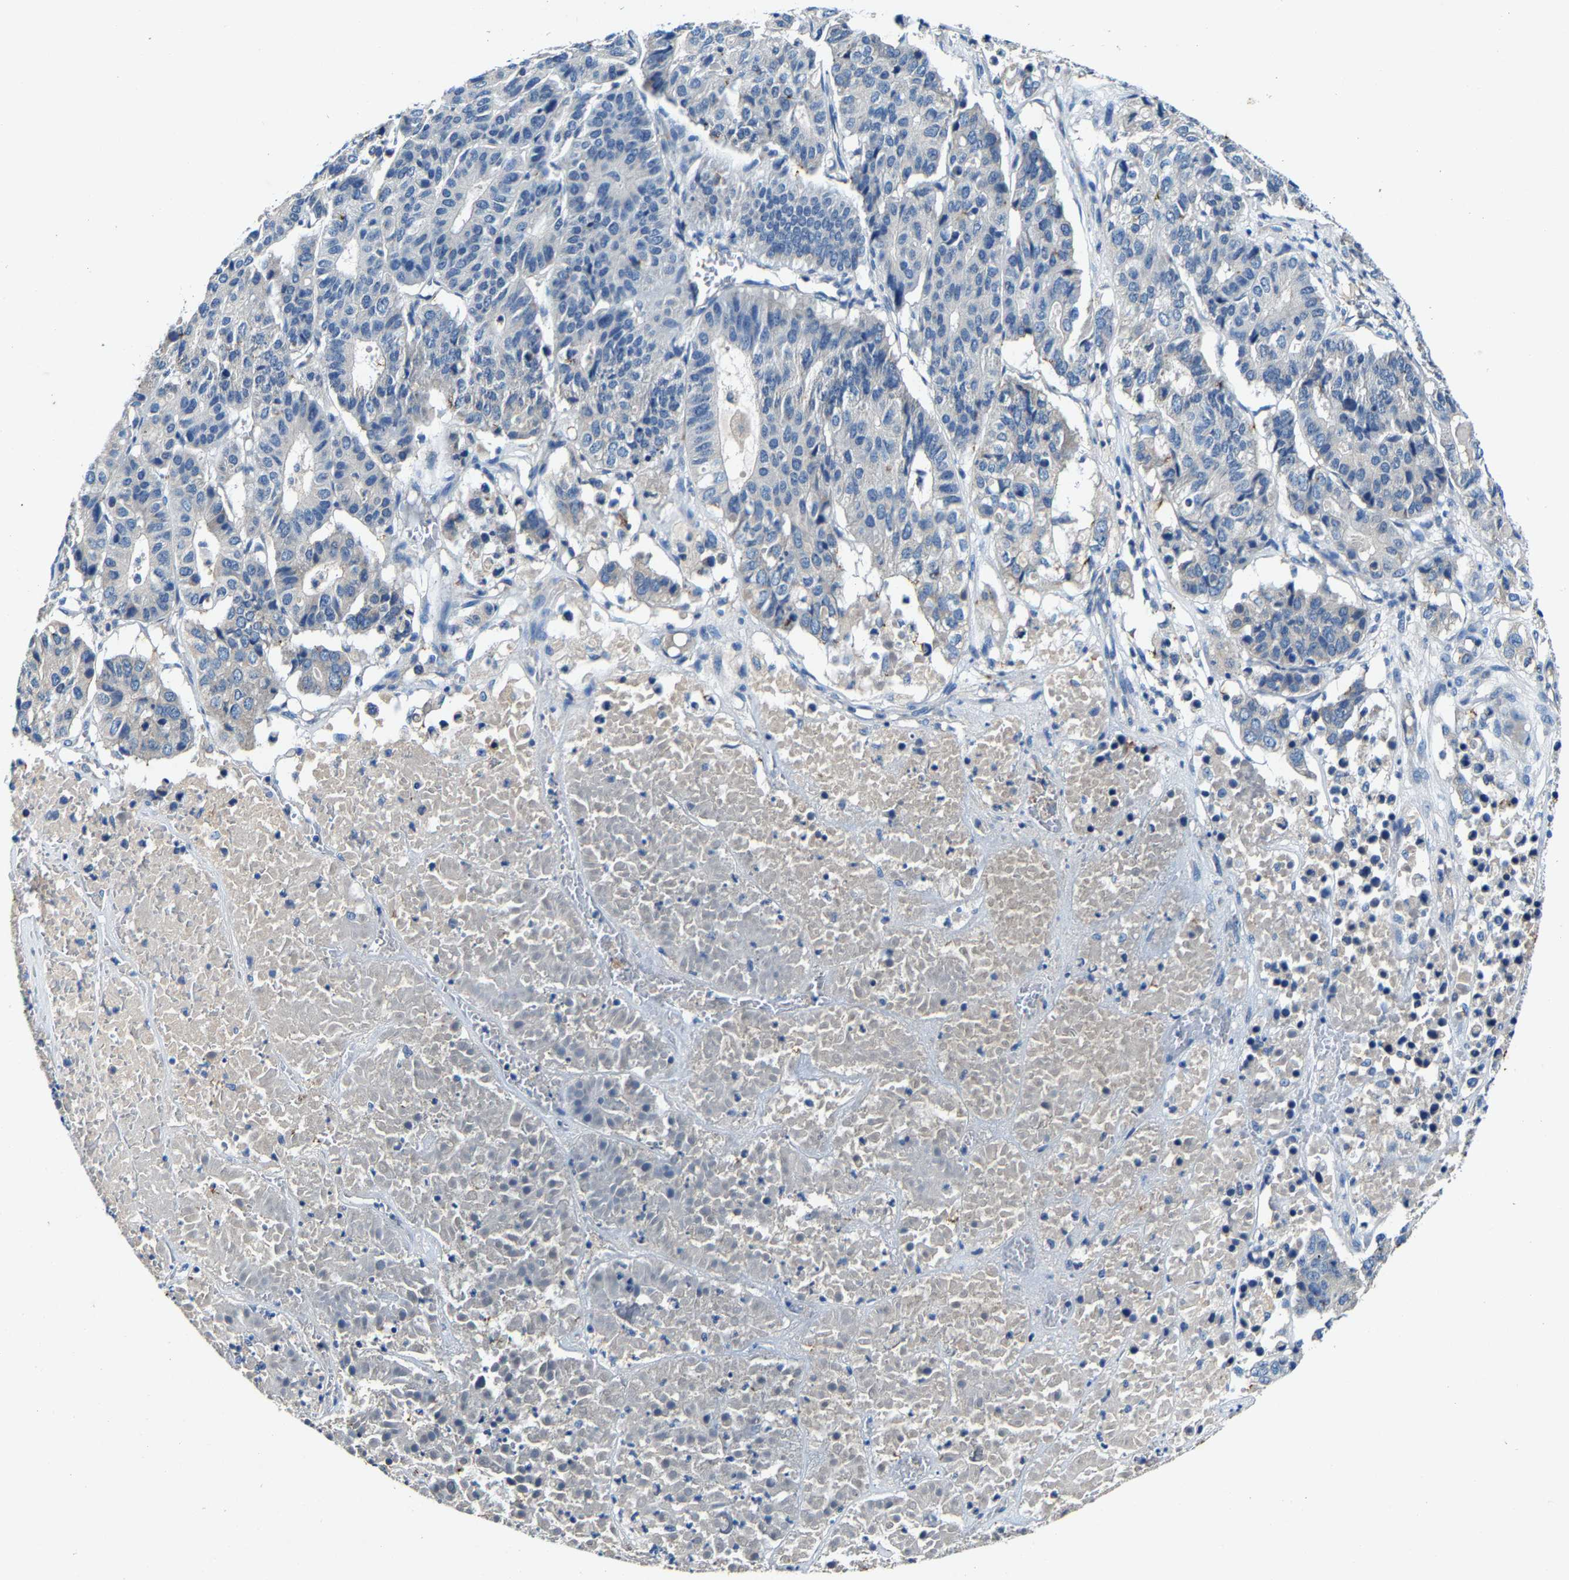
{"staining": {"intensity": "negative", "quantity": "none", "location": "none"}, "tissue": "pancreatic cancer", "cell_type": "Tumor cells", "image_type": "cancer", "snomed": [{"axis": "morphology", "description": "Adenocarcinoma, NOS"}, {"axis": "topography", "description": "Pancreas"}], "caption": "DAB (3,3'-diaminobenzidine) immunohistochemical staining of adenocarcinoma (pancreatic) demonstrates no significant expression in tumor cells.", "gene": "SLC25A25", "patient": {"sex": "male", "age": 50}}